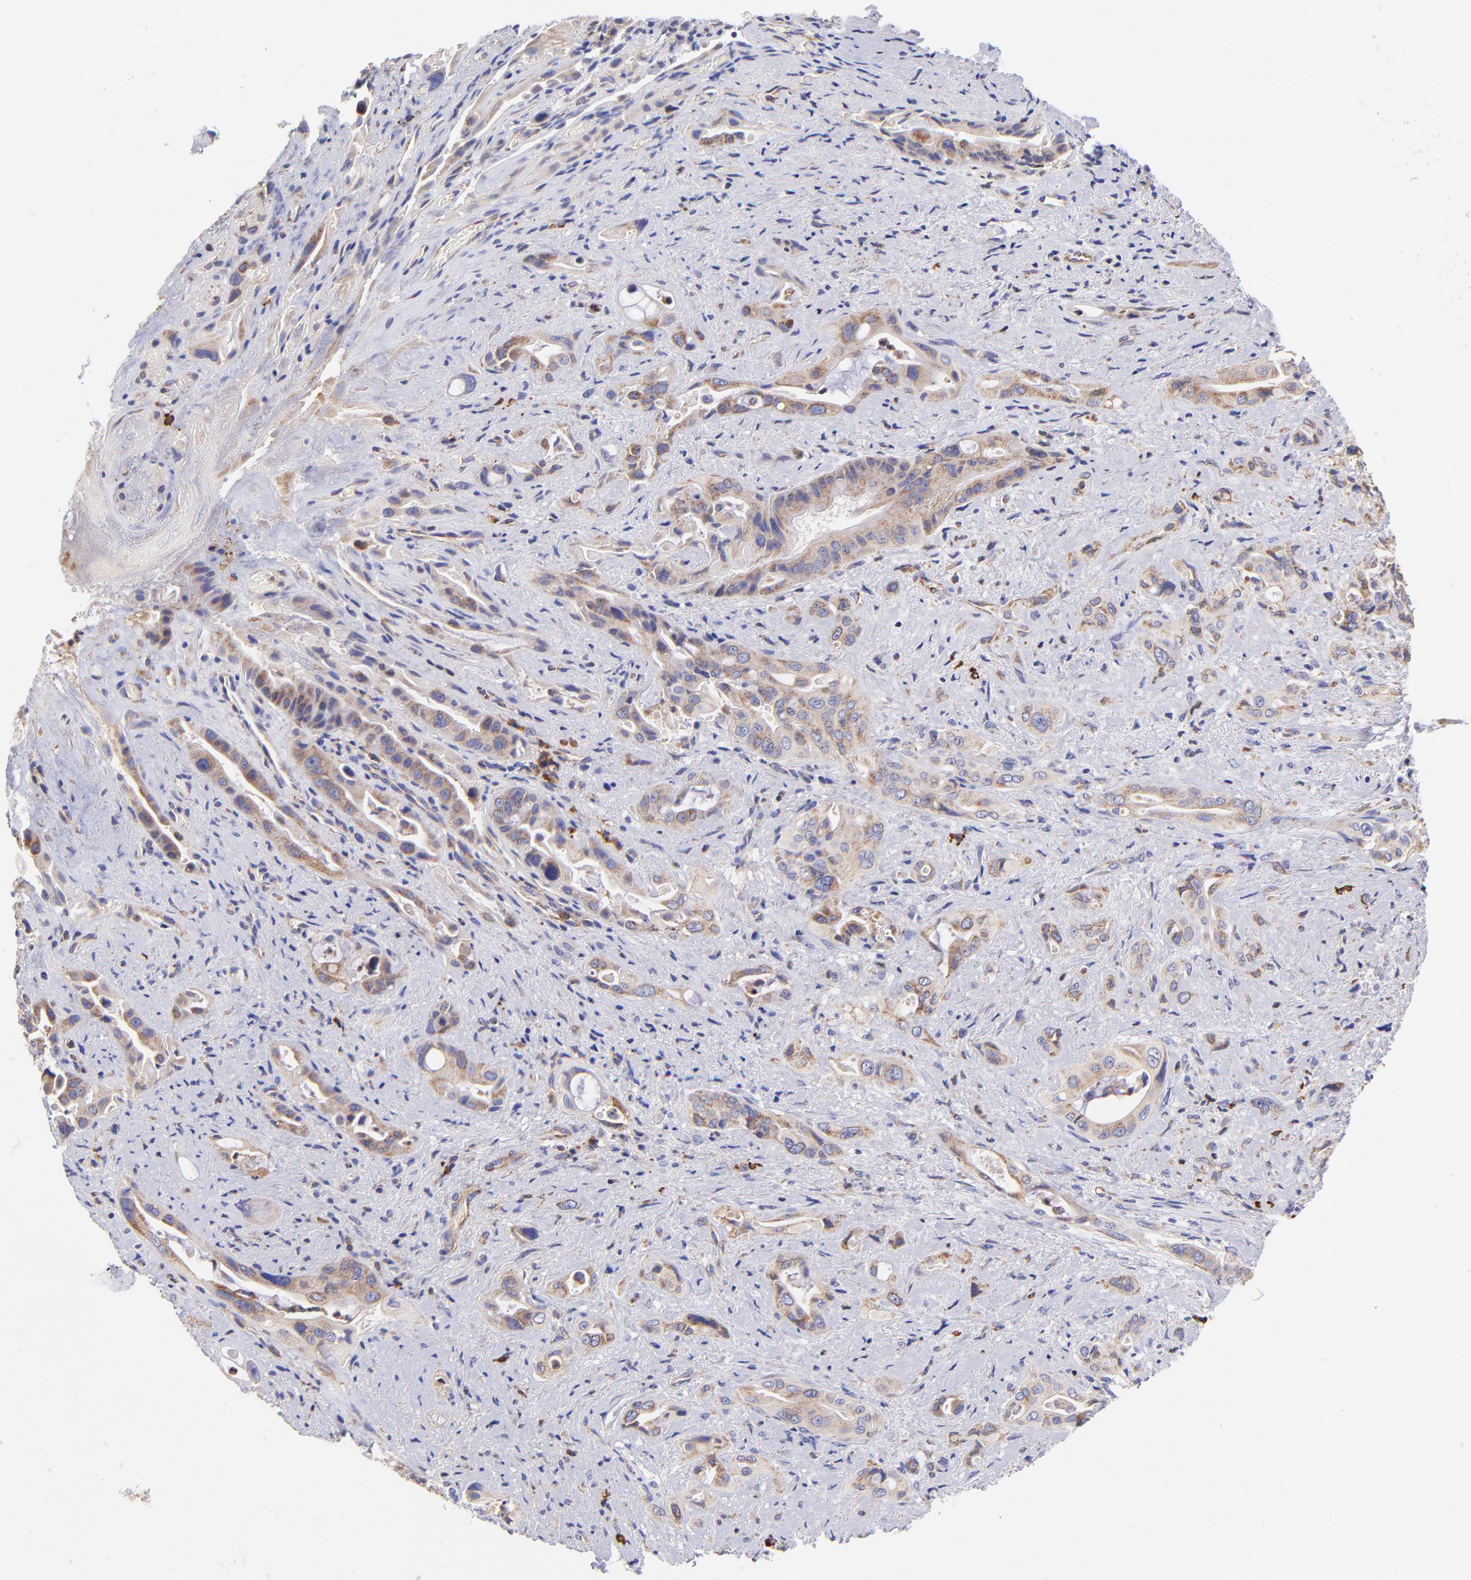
{"staining": {"intensity": "weak", "quantity": ">75%", "location": "cytoplasmic/membranous"}, "tissue": "pancreatic cancer", "cell_type": "Tumor cells", "image_type": "cancer", "snomed": [{"axis": "morphology", "description": "Adenocarcinoma, NOS"}, {"axis": "topography", "description": "Pancreas"}], "caption": "An image of pancreatic cancer stained for a protein exhibits weak cytoplasmic/membranous brown staining in tumor cells. The staining was performed using DAB (3,3'-diaminobenzidine) to visualize the protein expression in brown, while the nuclei were stained in blue with hematoxylin (Magnification: 20x).", "gene": "PREX1", "patient": {"sex": "male", "age": 77}}